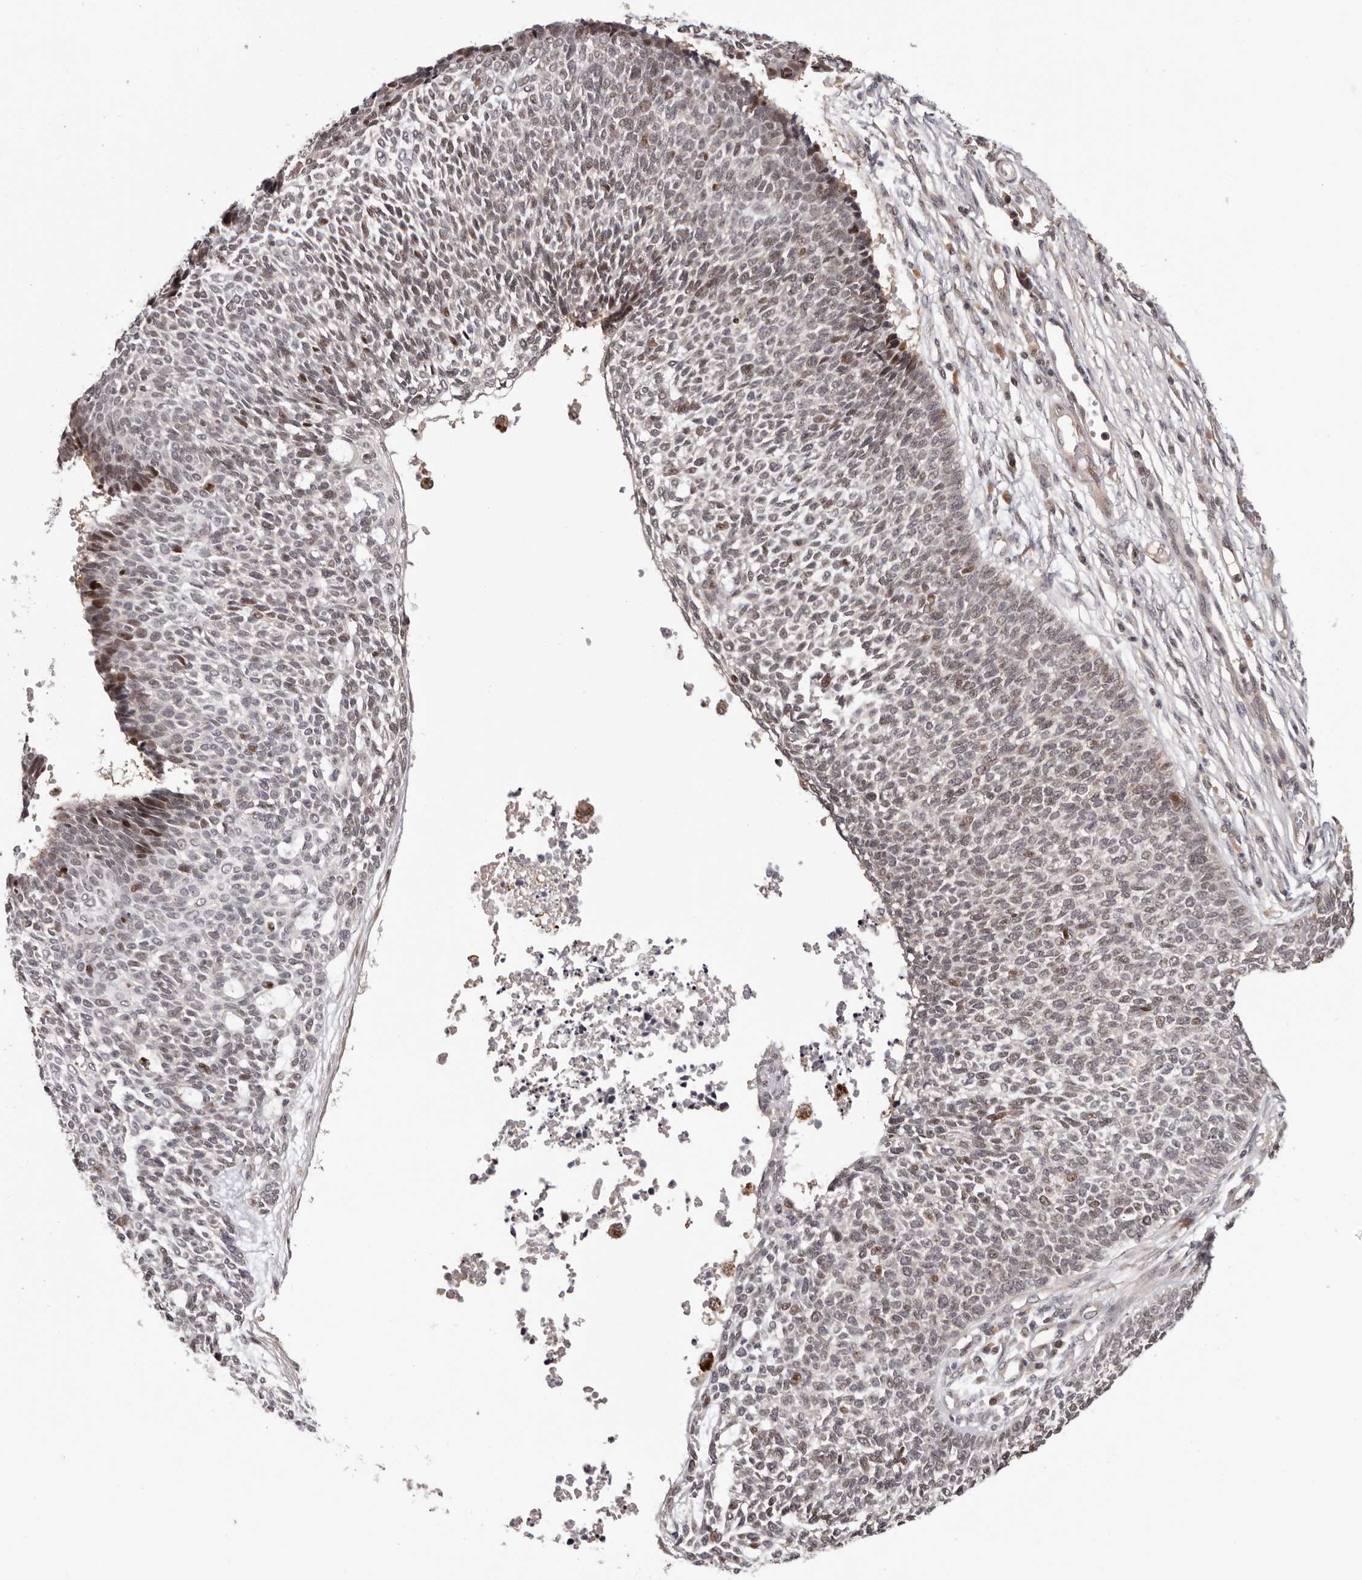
{"staining": {"intensity": "weak", "quantity": "<25%", "location": "nuclear"}, "tissue": "skin cancer", "cell_type": "Tumor cells", "image_type": "cancer", "snomed": [{"axis": "morphology", "description": "Basal cell carcinoma"}, {"axis": "topography", "description": "Skin"}], "caption": "Tumor cells show no significant protein staining in basal cell carcinoma (skin). Brightfield microscopy of immunohistochemistry stained with DAB (brown) and hematoxylin (blue), captured at high magnification.", "gene": "TBX5", "patient": {"sex": "female", "age": 84}}